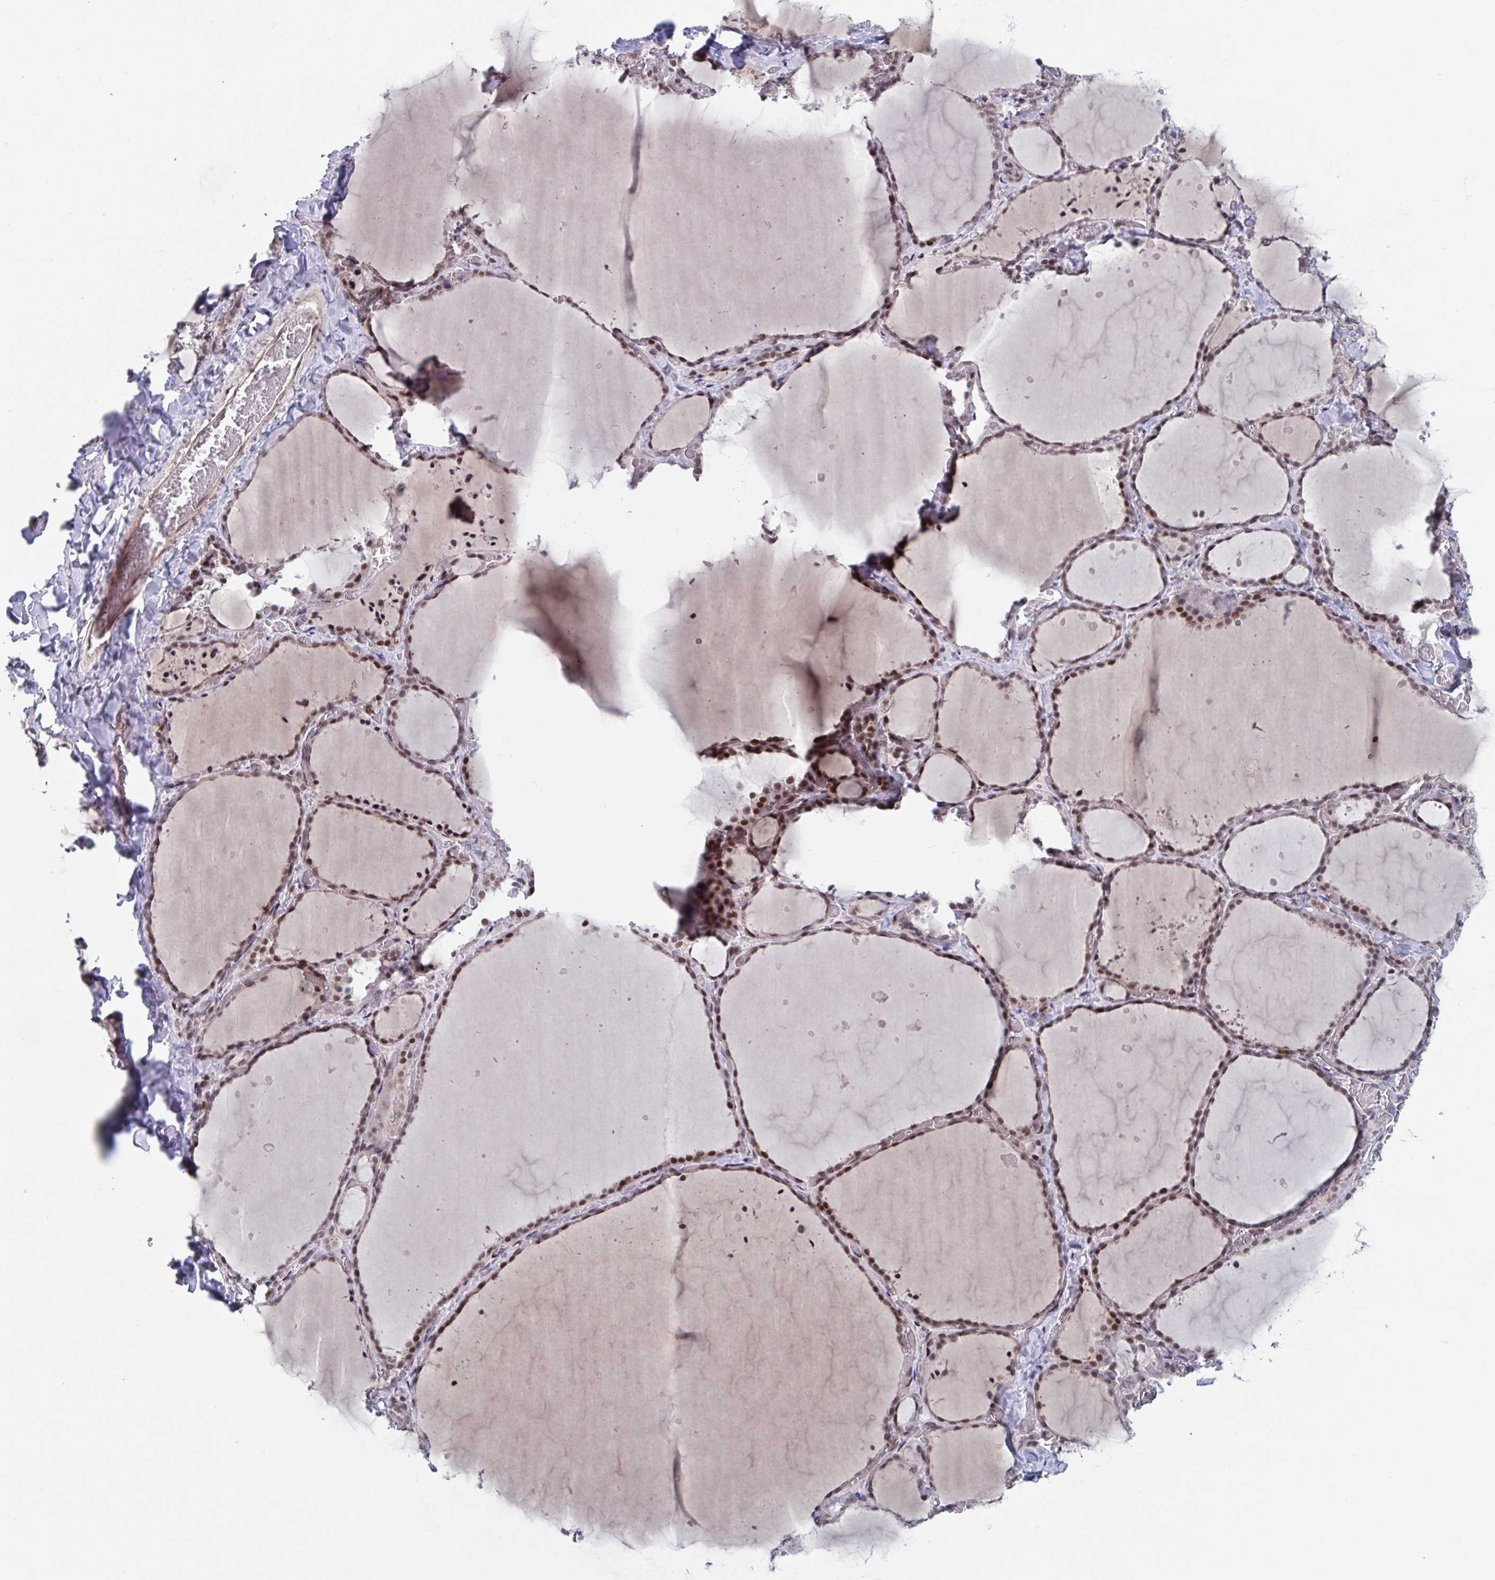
{"staining": {"intensity": "moderate", "quantity": ">75%", "location": "nuclear"}, "tissue": "thyroid gland", "cell_type": "Glandular cells", "image_type": "normal", "snomed": [{"axis": "morphology", "description": "Normal tissue, NOS"}, {"axis": "topography", "description": "Thyroid gland"}], "caption": "Glandular cells display moderate nuclear positivity in about >75% of cells in normal thyroid gland.", "gene": "RNF212", "patient": {"sex": "female", "age": 36}}